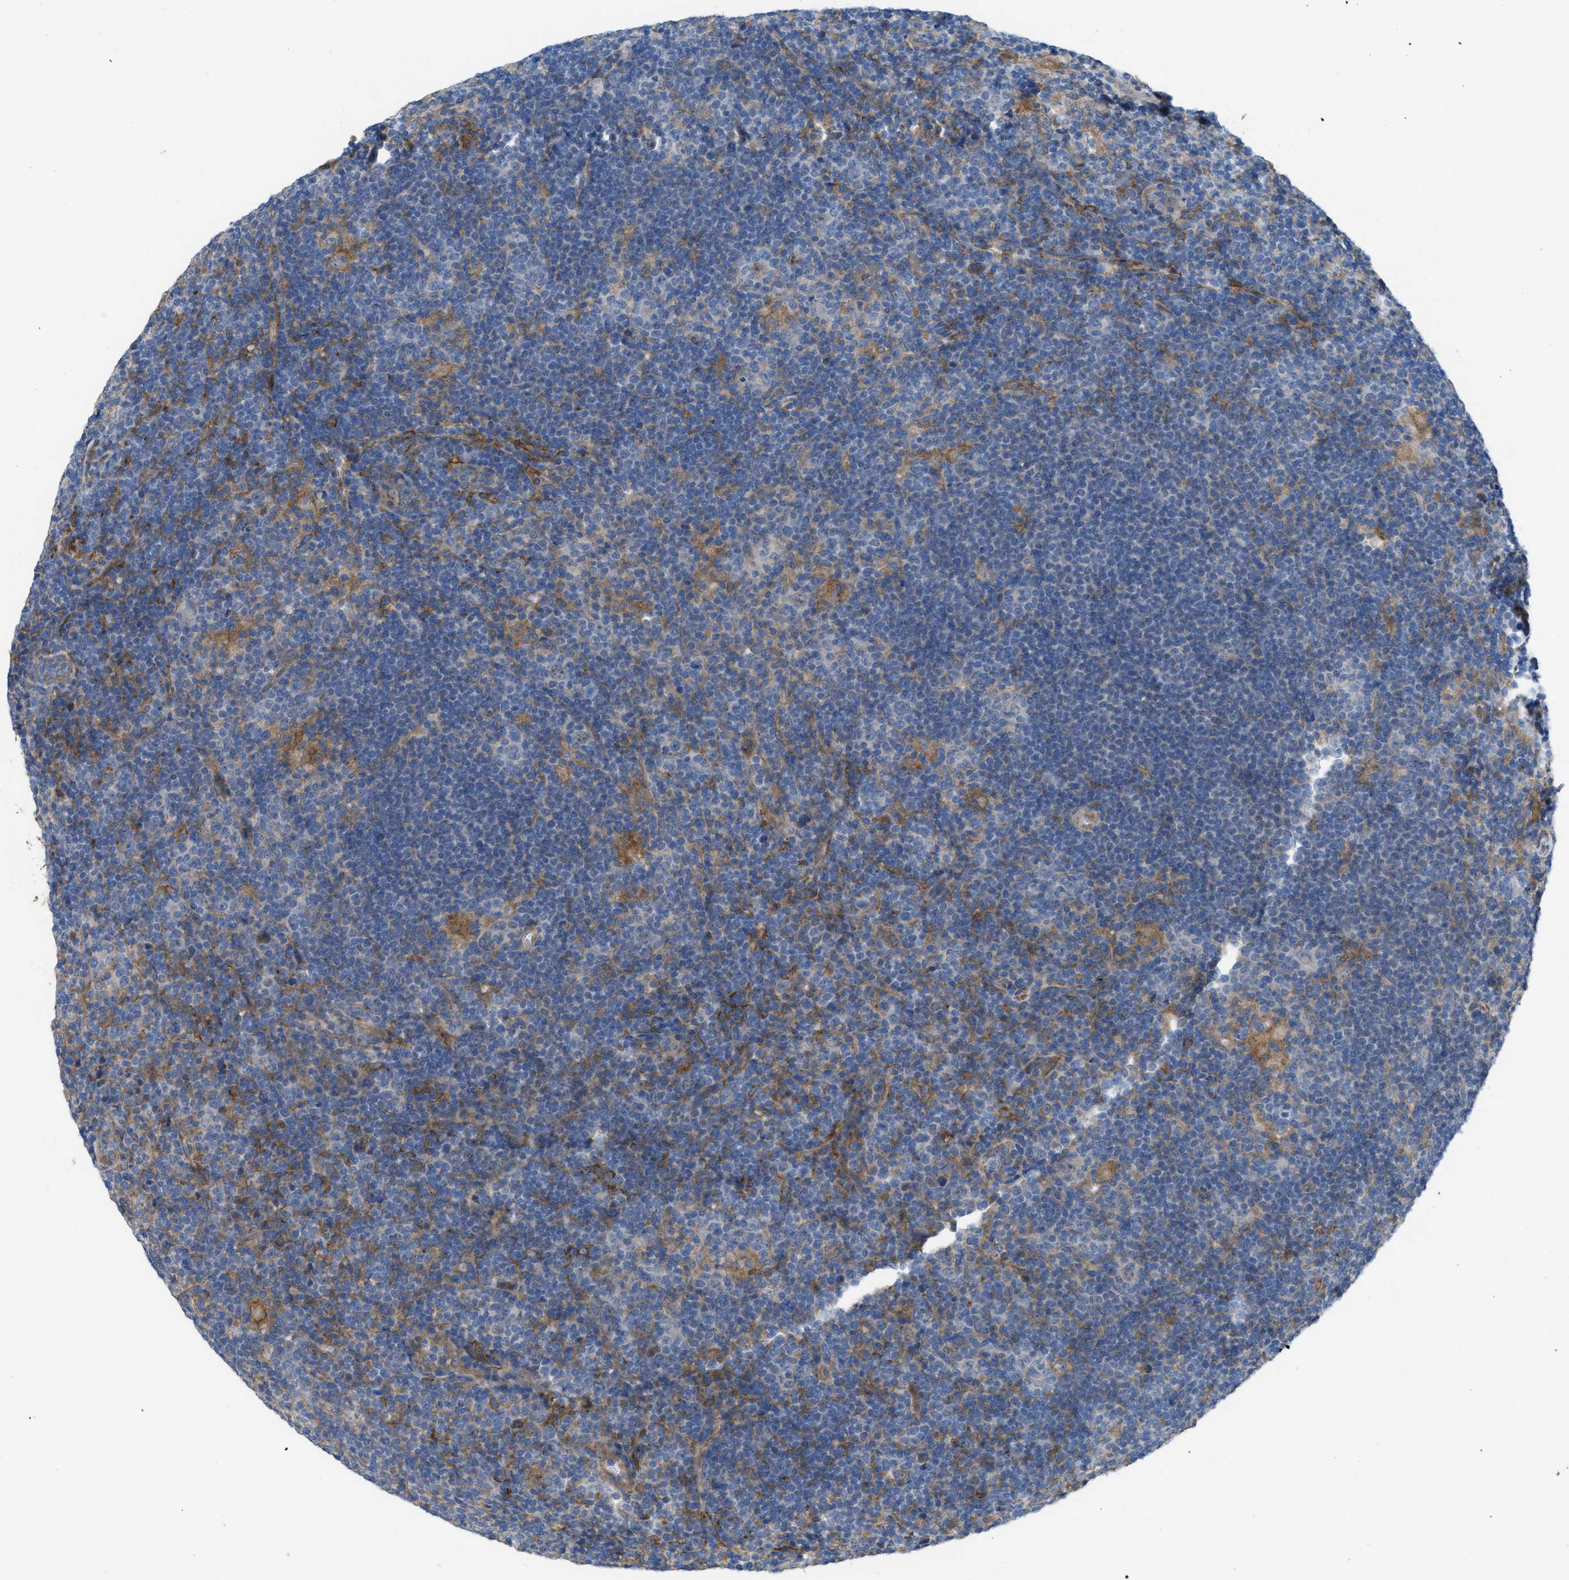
{"staining": {"intensity": "moderate", "quantity": "<25%", "location": "cytoplasmic/membranous"}, "tissue": "lymphoma", "cell_type": "Tumor cells", "image_type": "cancer", "snomed": [{"axis": "morphology", "description": "Hodgkin's disease, NOS"}, {"axis": "topography", "description": "Lymph node"}], "caption": "Immunohistochemistry (IHC) photomicrograph of neoplastic tissue: human lymphoma stained using IHC shows low levels of moderate protein expression localized specifically in the cytoplasmic/membranous of tumor cells, appearing as a cytoplasmic/membranous brown color.", "gene": "EGFR", "patient": {"sex": "female", "age": 57}}